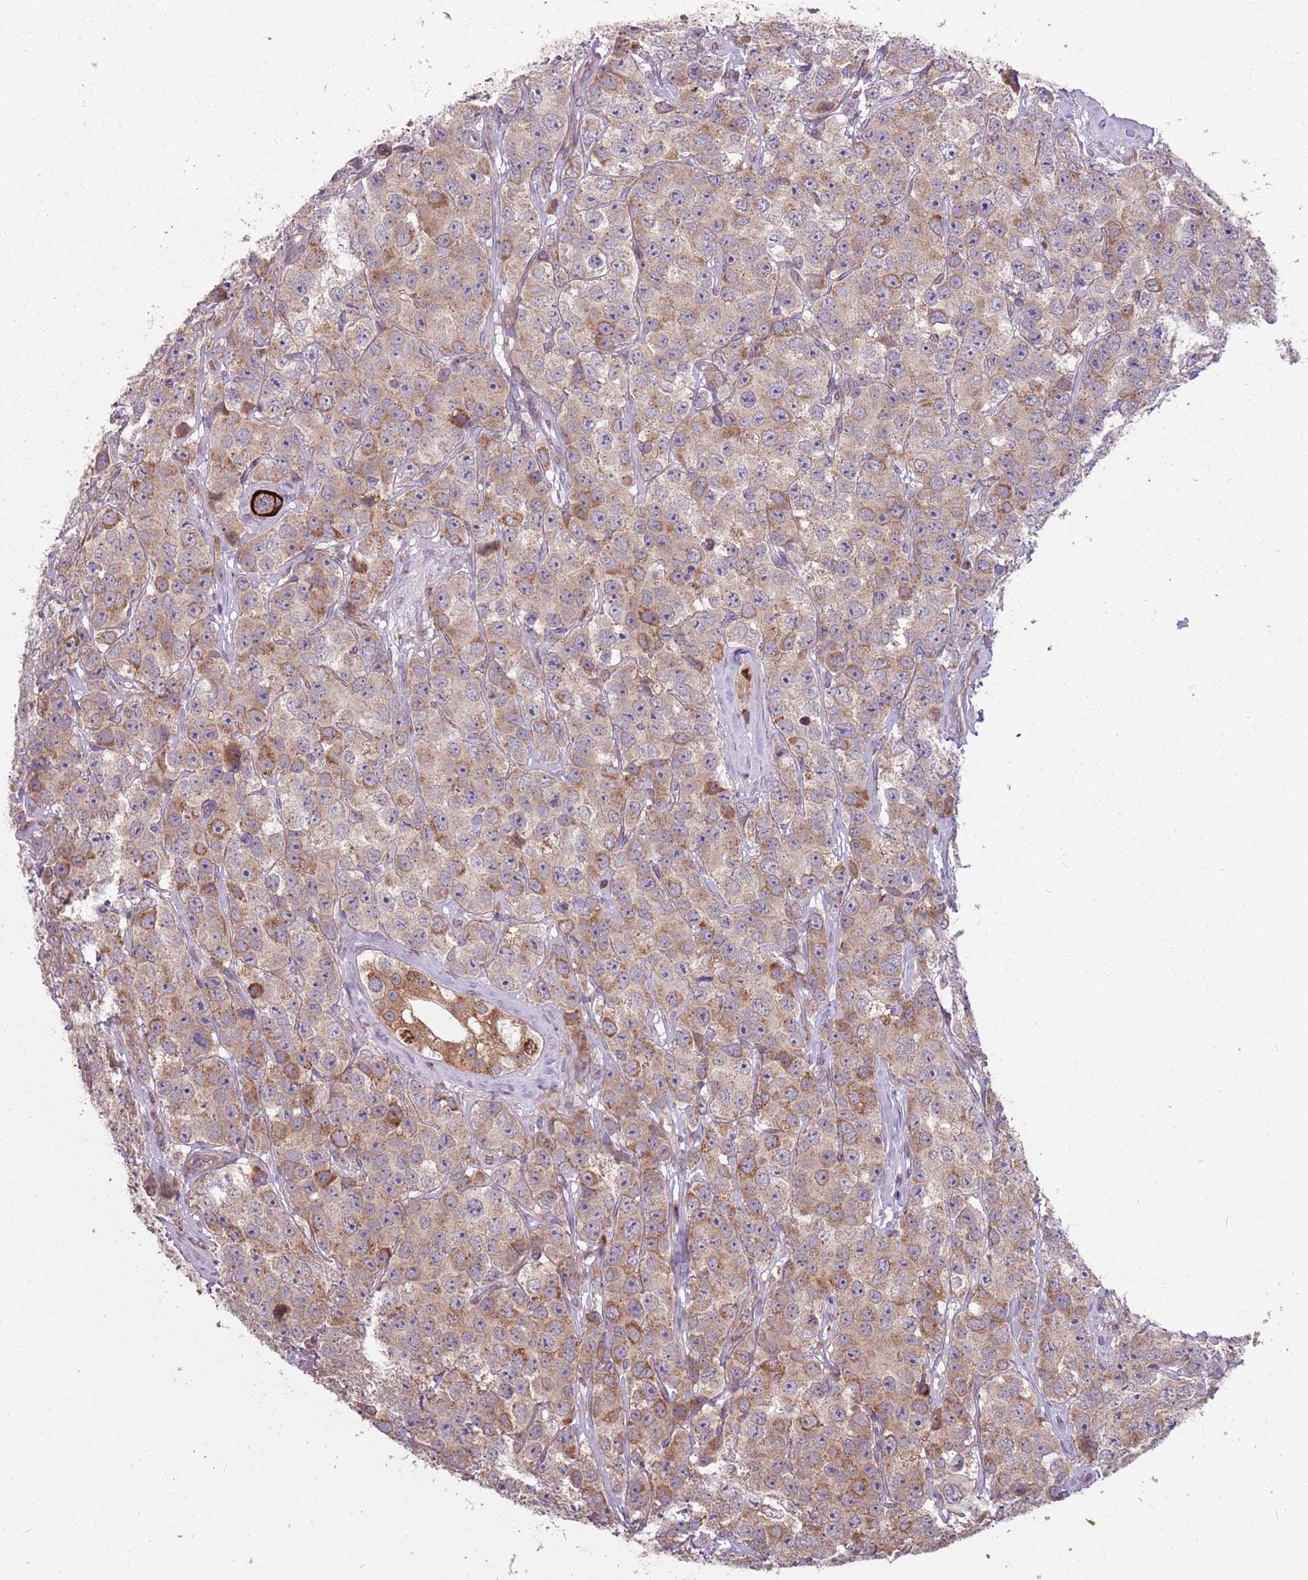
{"staining": {"intensity": "moderate", "quantity": ">75%", "location": "cytoplasmic/membranous"}, "tissue": "testis cancer", "cell_type": "Tumor cells", "image_type": "cancer", "snomed": [{"axis": "morphology", "description": "Seminoma, NOS"}, {"axis": "topography", "description": "Testis"}], "caption": "Brown immunohistochemical staining in human testis seminoma shows moderate cytoplasmic/membranous staining in about >75% of tumor cells.", "gene": "PLD6", "patient": {"sex": "male", "age": 28}}